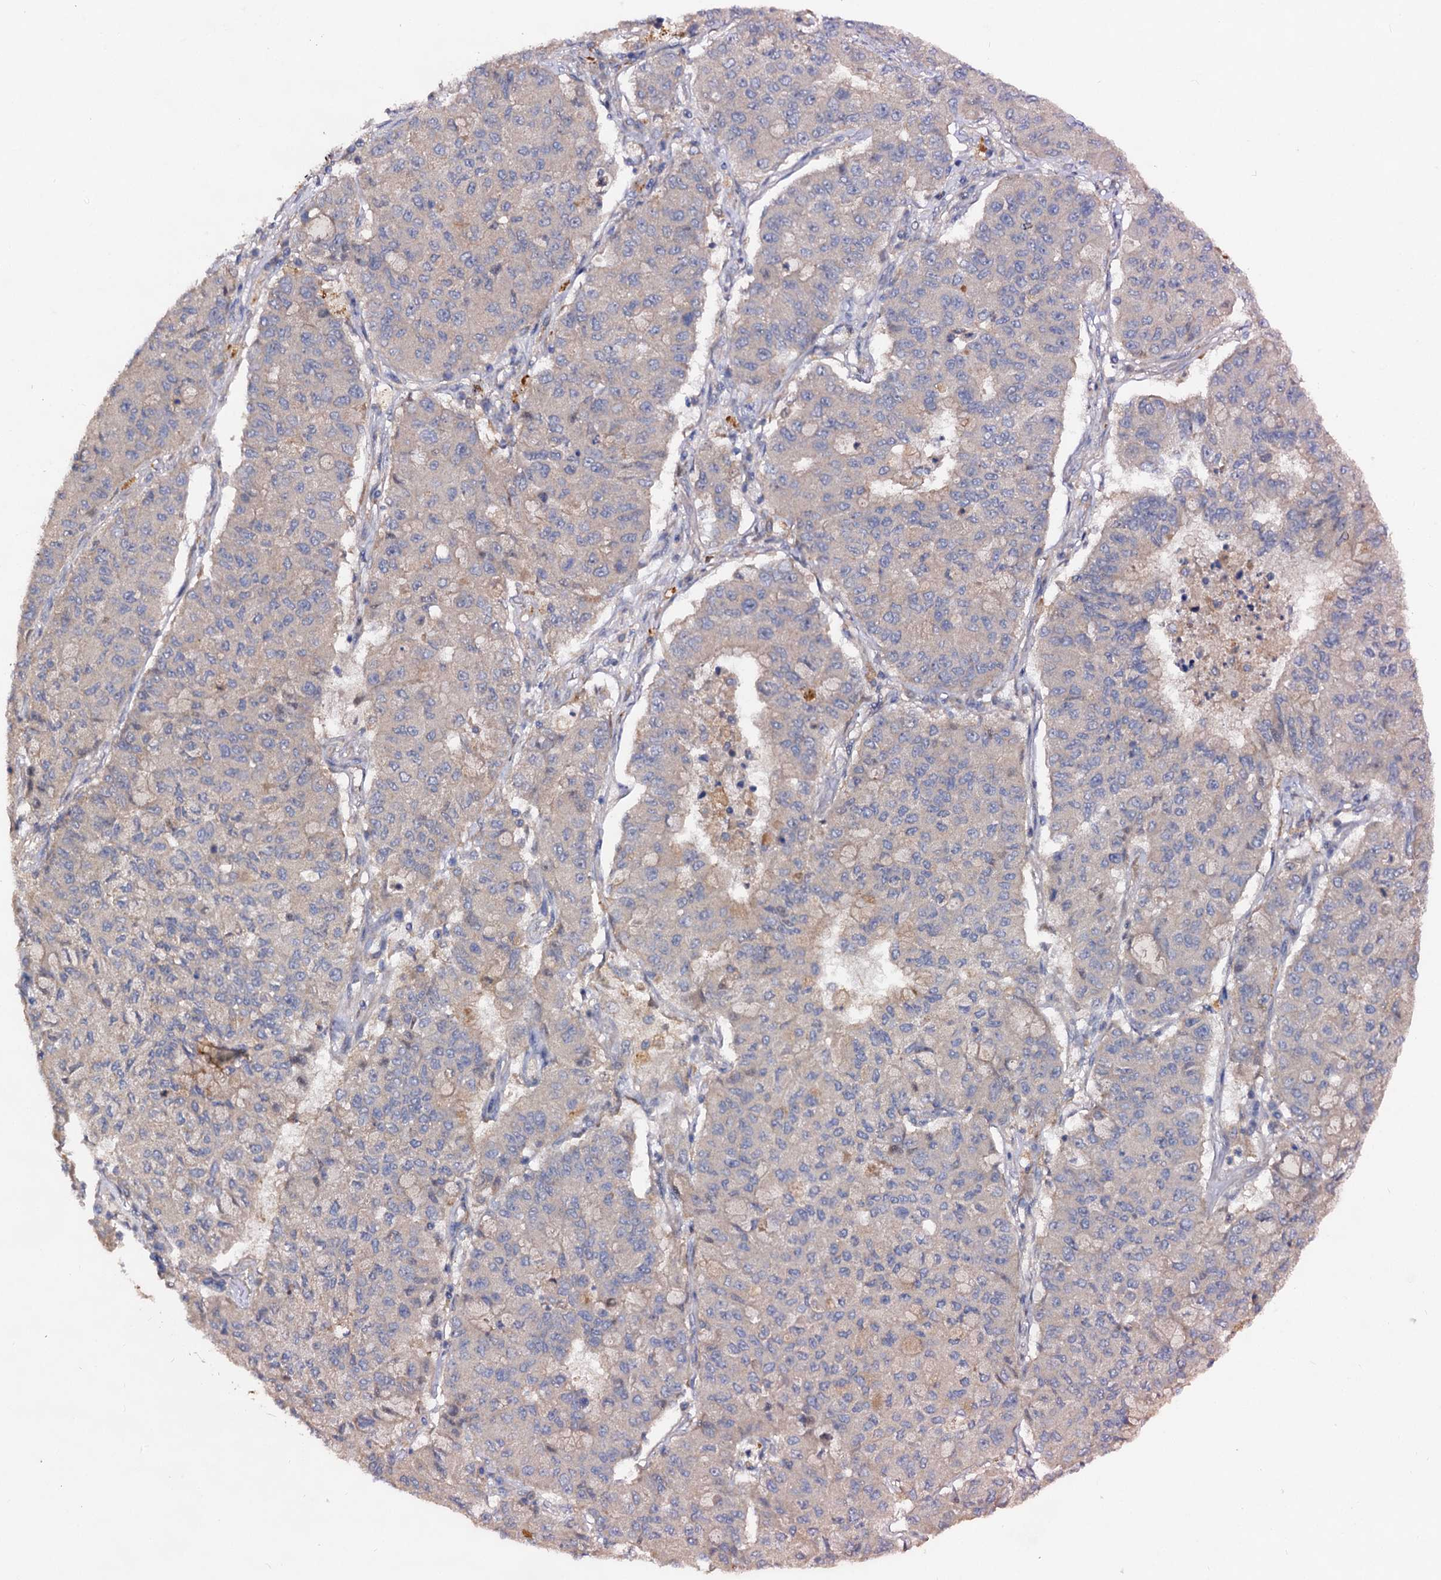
{"staining": {"intensity": "negative", "quantity": "none", "location": "none"}, "tissue": "lung cancer", "cell_type": "Tumor cells", "image_type": "cancer", "snomed": [{"axis": "morphology", "description": "Squamous cell carcinoma, NOS"}, {"axis": "topography", "description": "Lung"}], "caption": "High magnification brightfield microscopy of lung cancer stained with DAB (brown) and counterstained with hematoxylin (blue): tumor cells show no significant positivity.", "gene": "VPS29", "patient": {"sex": "male", "age": 74}}